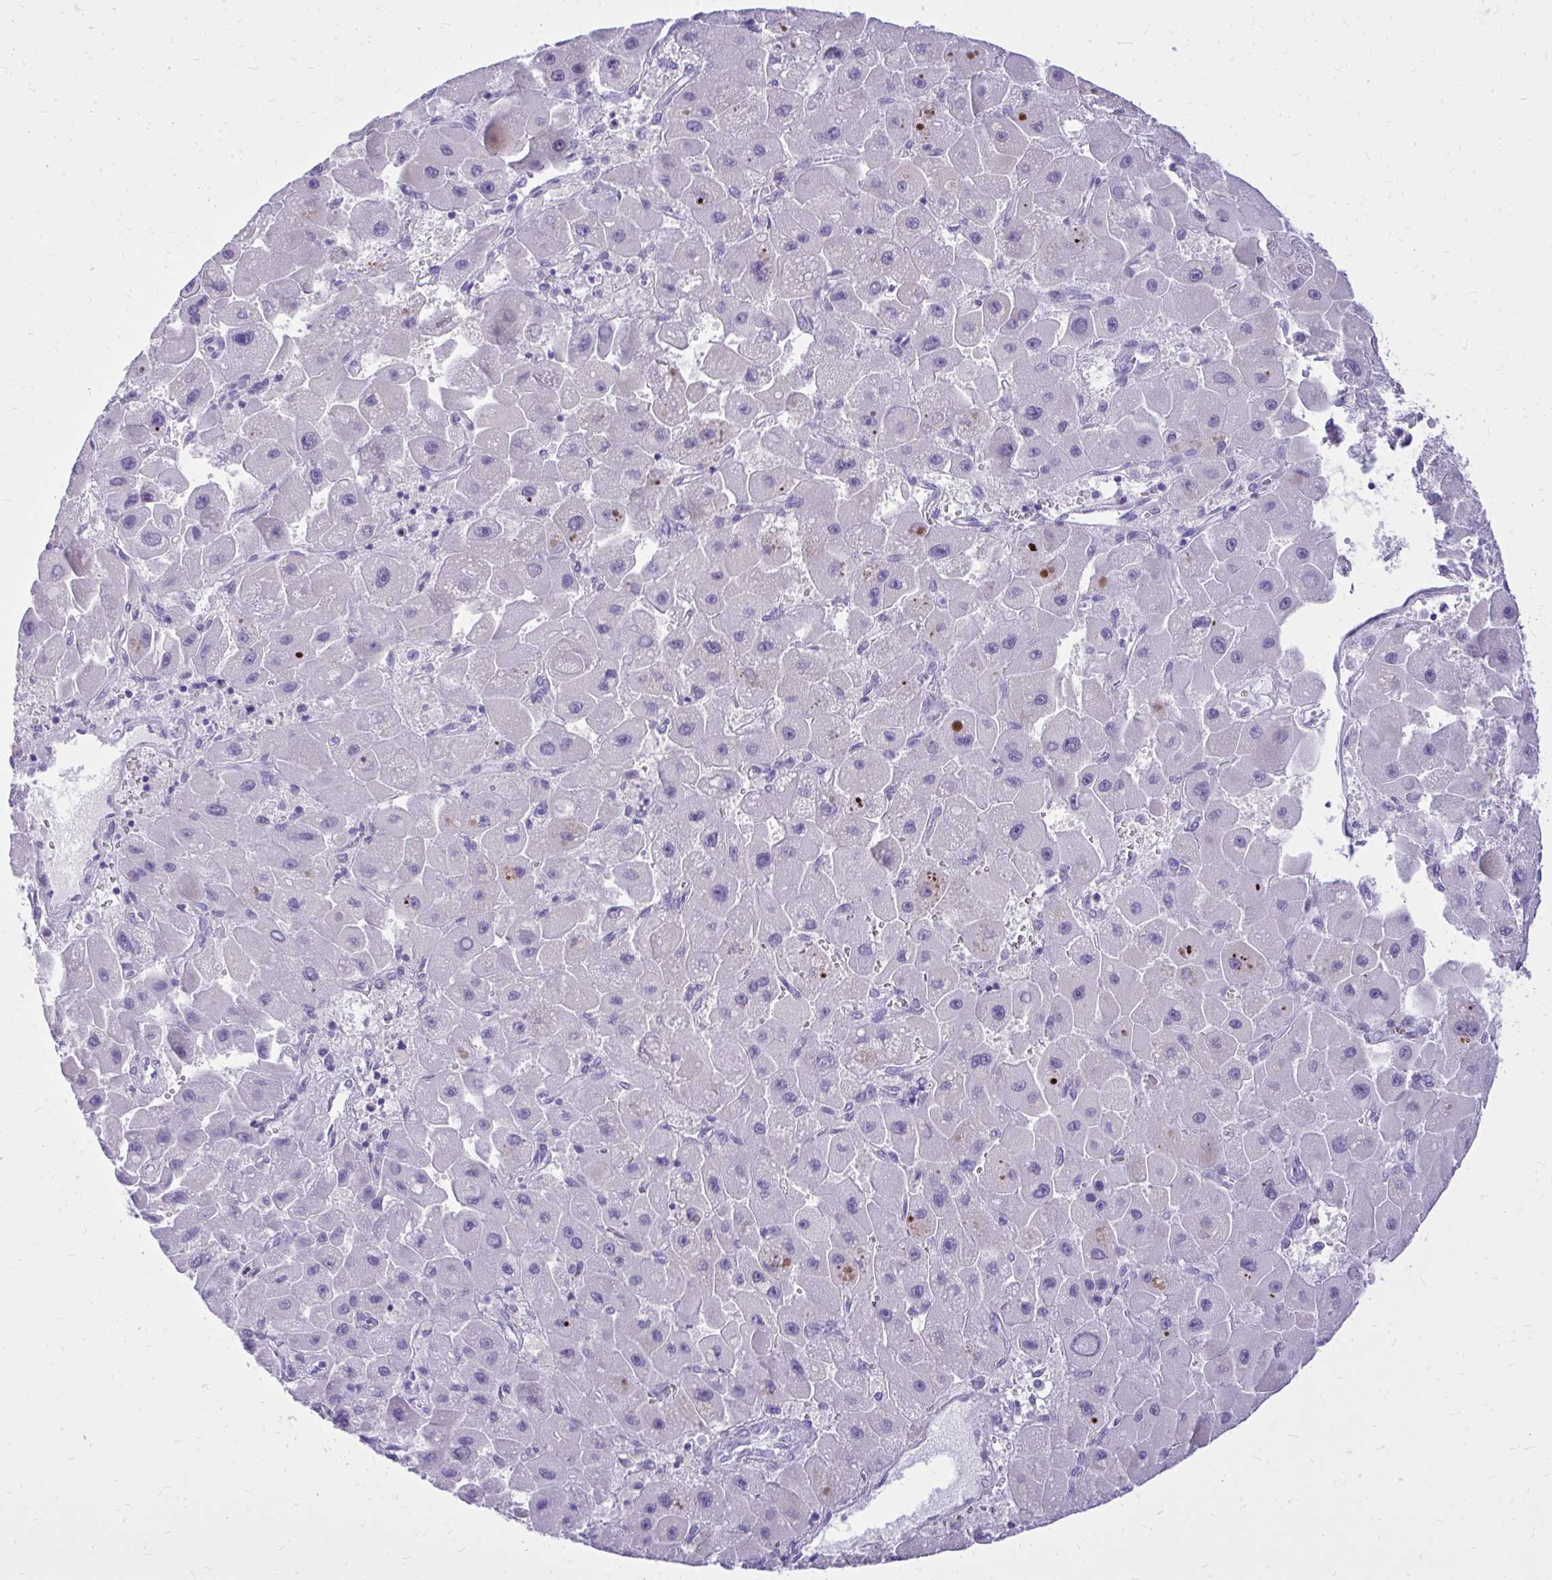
{"staining": {"intensity": "negative", "quantity": "none", "location": "none"}, "tissue": "liver cancer", "cell_type": "Tumor cells", "image_type": "cancer", "snomed": [{"axis": "morphology", "description": "Carcinoma, Hepatocellular, NOS"}, {"axis": "topography", "description": "Liver"}], "caption": "Liver hepatocellular carcinoma was stained to show a protein in brown. There is no significant positivity in tumor cells.", "gene": "BCL6B", "patient": {"sex": "male", "age": 24}}